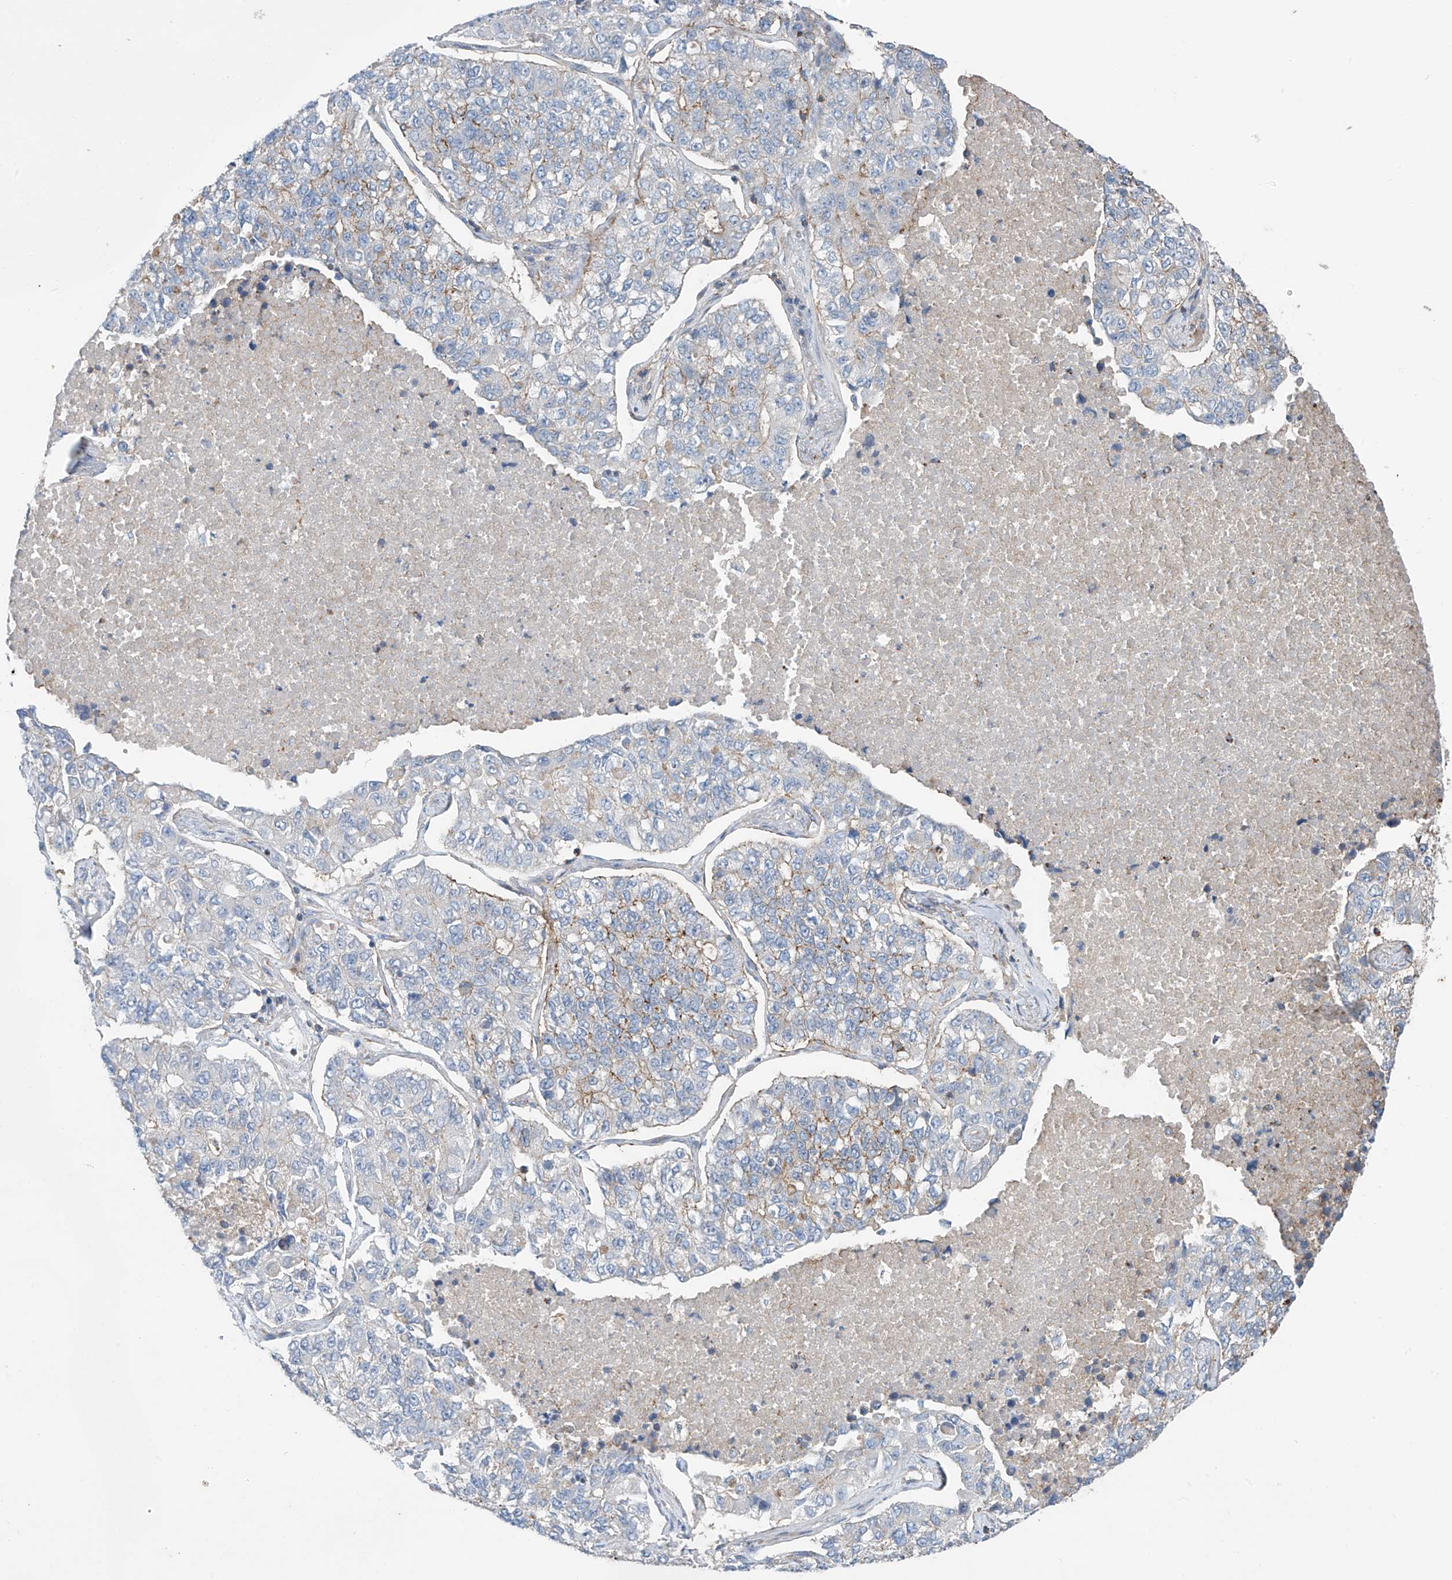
{"staining": {"intensity": "weak", "quantity": "<25%", "location": "cytoplasmic/membranous"}, "tissue": "lung cancer", "cell_type": "Tumor cells", "image_type": "cancer", "snomed": [{"axis": "morphology", "description": "Adenocarcinoma, NOS"}, {"axis": "topography", "description": "Lung"}], "caption": "IHC histopathology image of human lung adenocarcinoma stained for a protein (brown), which exhibits no expression in tumor cells.", "gene": "SLC1A5", "patient": {"sex": "male", "age": 49}}